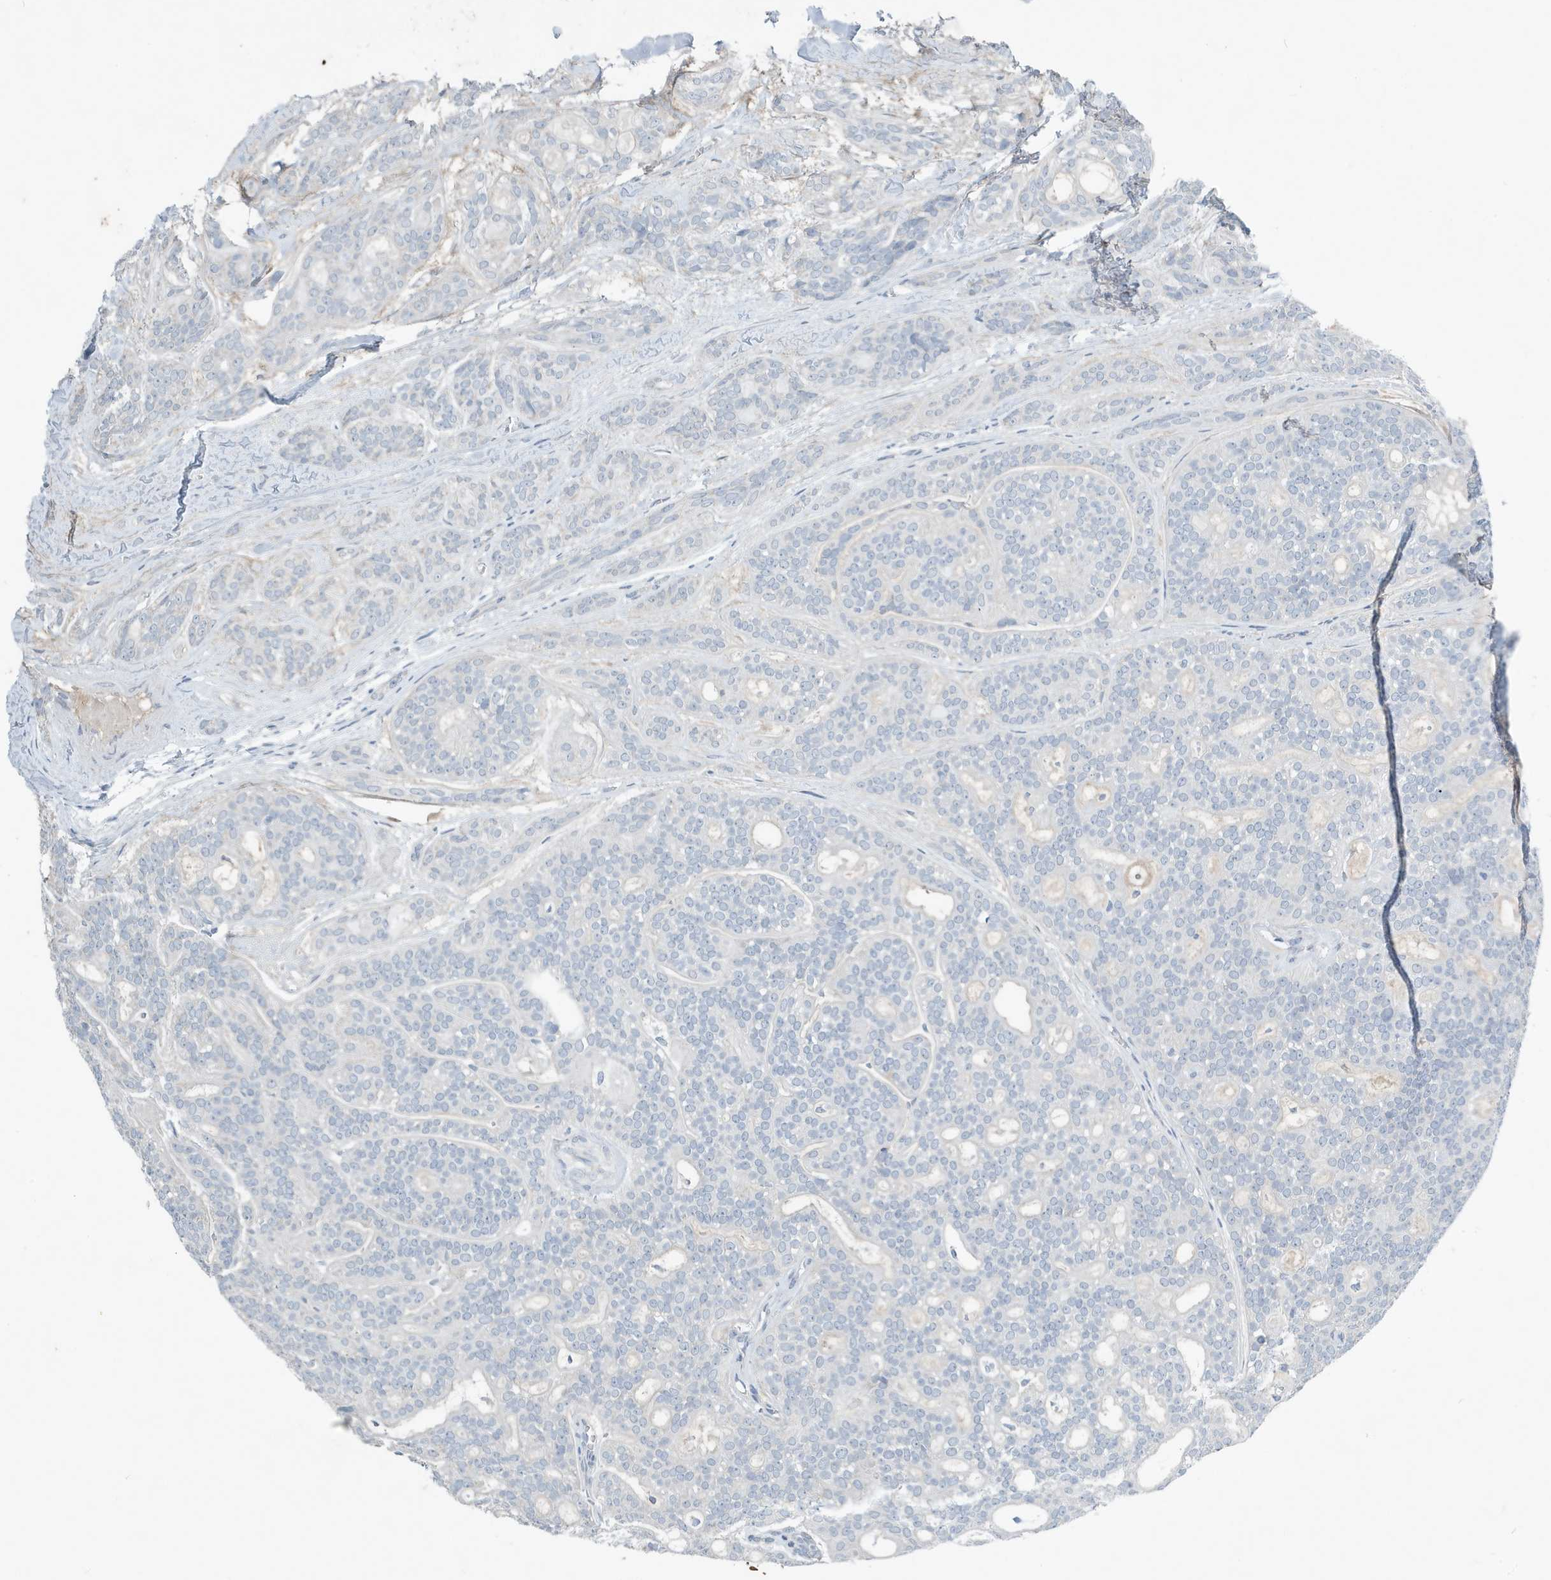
{"staining": {"intensity": "negative", "quantity": "none", "location": "none"}, "tissue": "head and neck cancer", "cell_type": "Tumor cells", "image_type": "cancer", "snomed": [{"axis": "morphology", "description": "Adenocarcinoma, NOS"}, {"axis": "topography", "description": "Head-Neck"}], "caption": "Tumor cells show no significant staining in adenocarcinoma (head and neck).", "gene": "UGT2B4", "patient": {"sex": "male", "age": 66}}